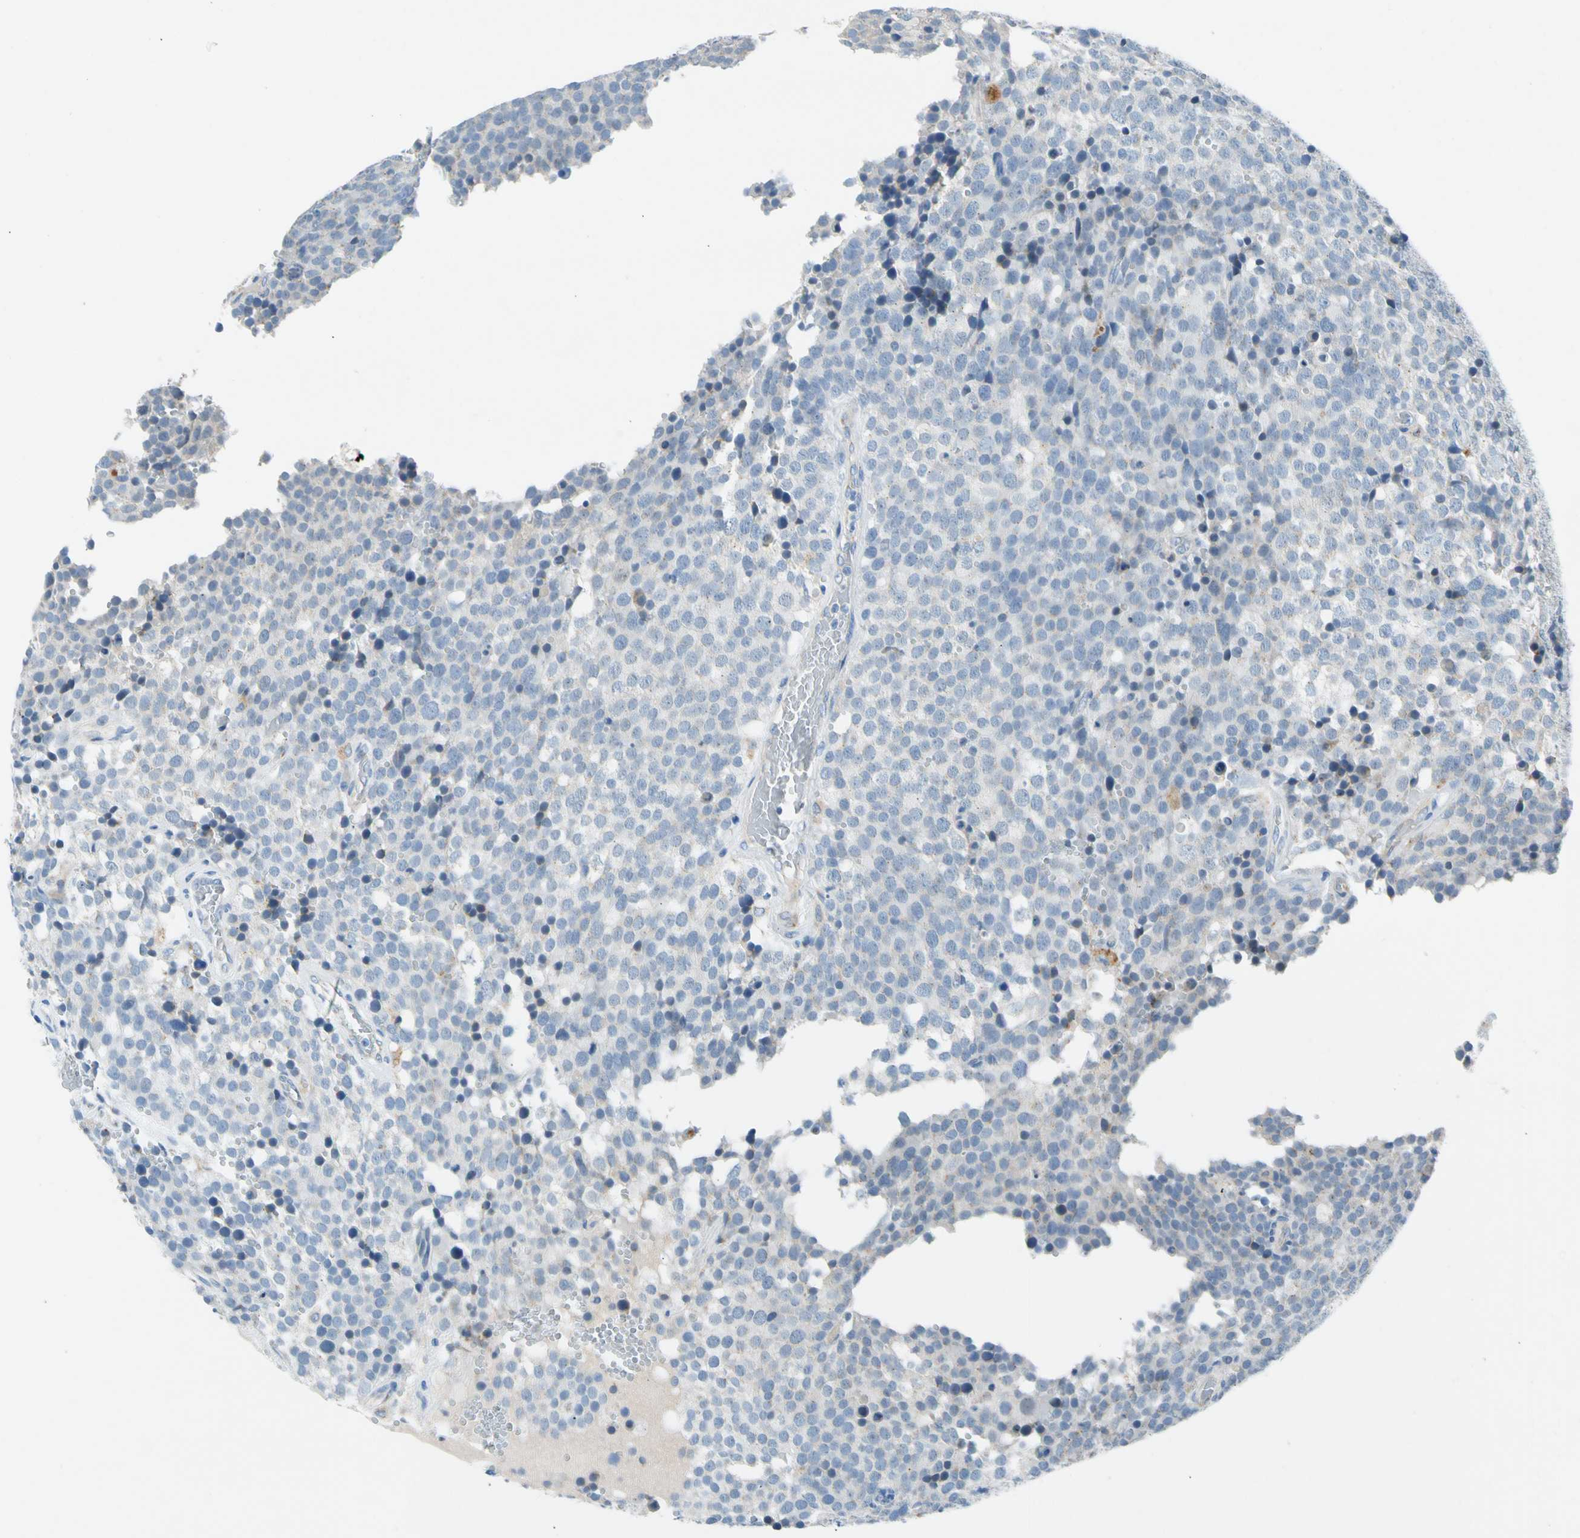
{"staining": {"intensity": "negative", "quantity": "none", "location": "none"}, "tissue": "testis cancer", "cell_type": "Tumor cells", "image_type": "cancer", "snomed": [{"axis": "morphology", "description": "Seminoma, NOS"}, {"axis": "topography", "description": "Testis"}], "caption": "High magnification brightfield microscopy of testis seminoma stained with DAB (brown) and counterstained with hematoxylin (blue): tumor cells show no significant positivity.", "gene": "GASK1B", "patient": {"sex": "male", "age": 71}}